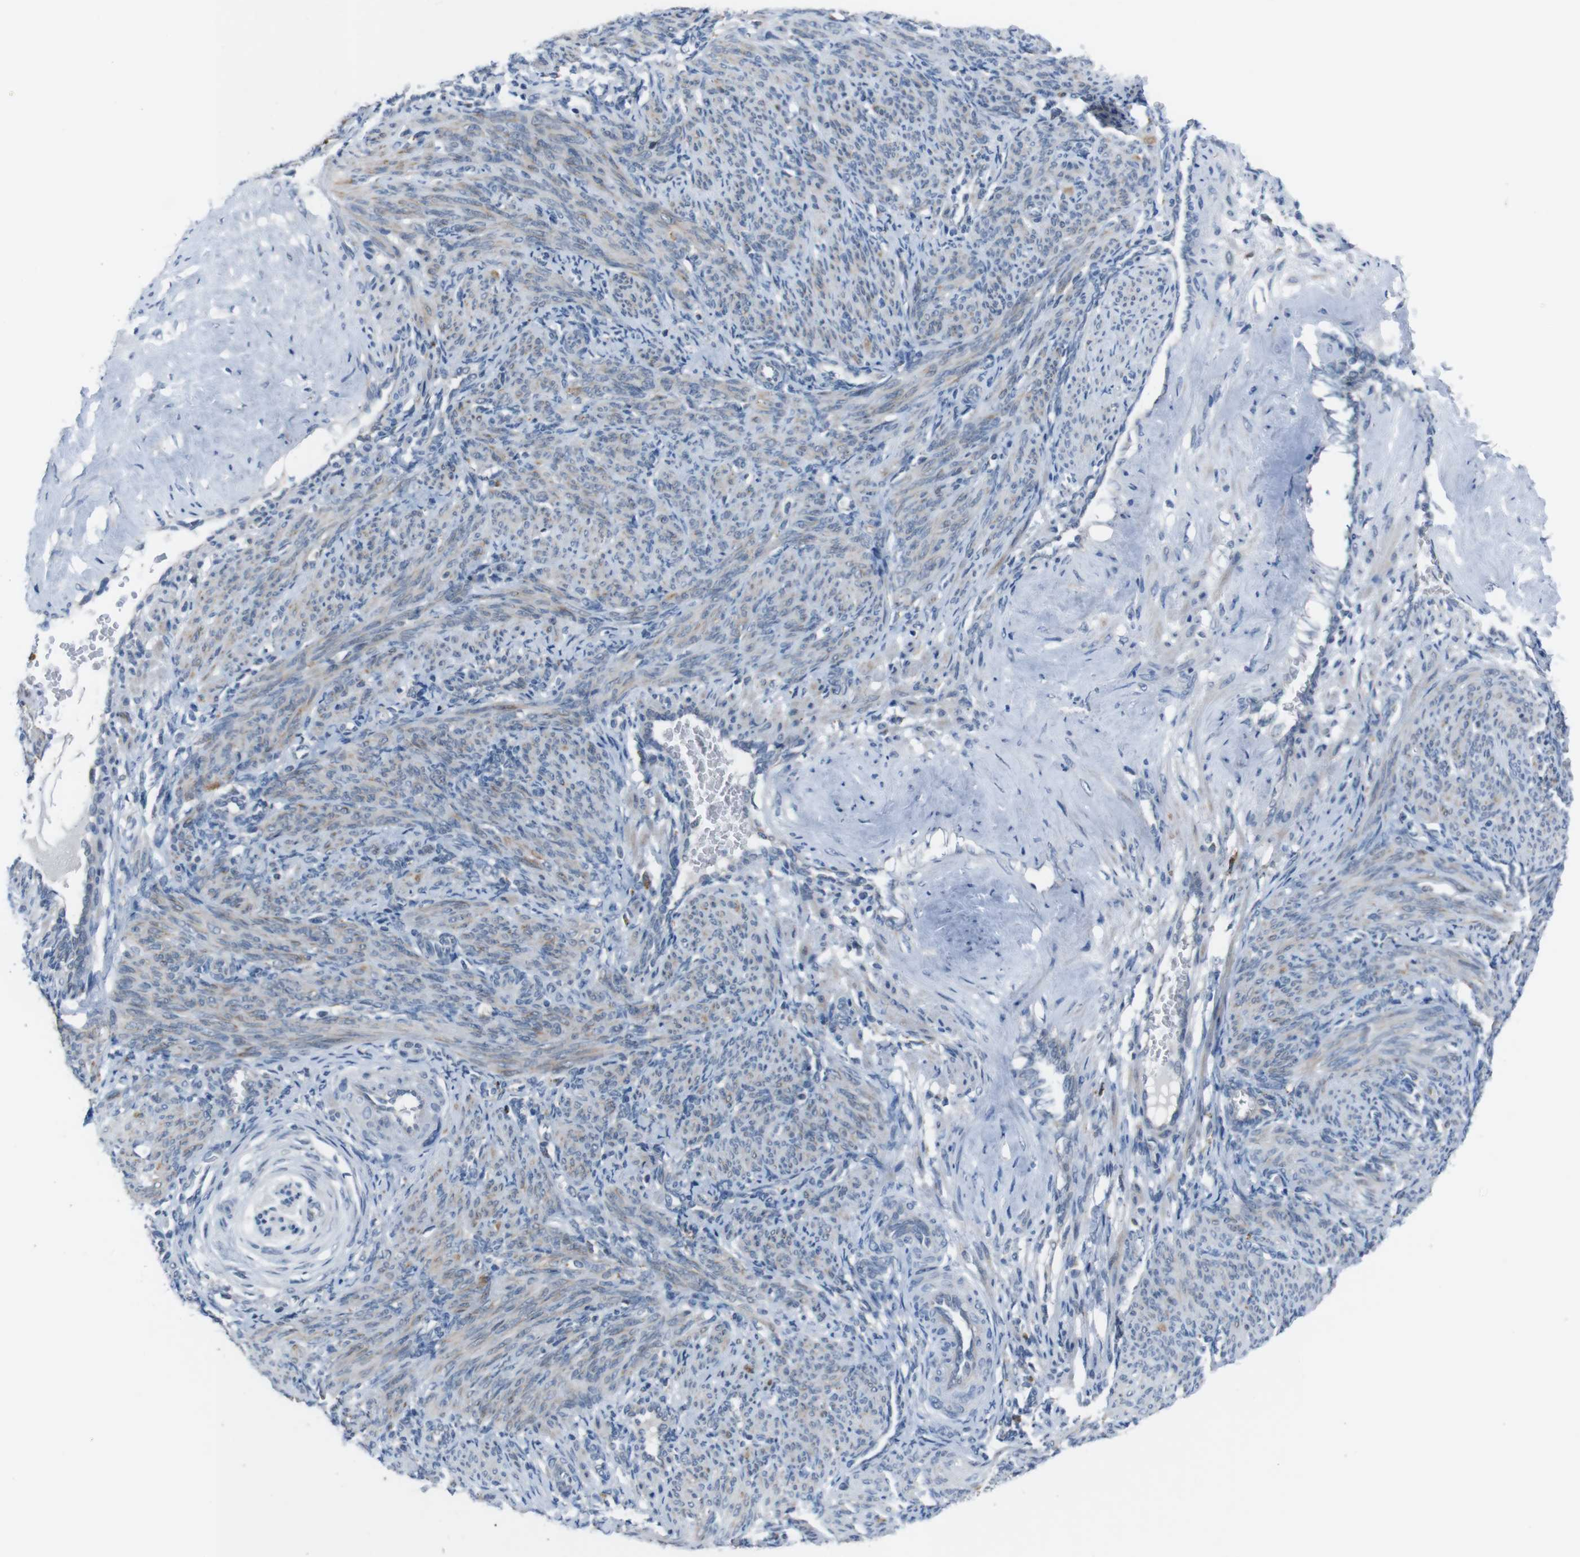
{"staining": {"intensity": "weak", "quantity": "25%-75%", "location": "cytoplasmic/membranous"}, "tissue": "smooth muscle", "cell_type": "Smooth muscle cells", "image_type": "normal", "snomed": [{"axis": "morphology", "description": "Normal tissue, NOS"}, {"axis": "topography", "description": "Endometrium"}], "caption": "About 25%-75% of smooth muscle cells in normal human smooth muscle display weak cytoplasmic/membranous protein expression as visualized by brown immunohistochemical staining.", "gene": "CDH22", "patient": {"sex": "female", "age": 33}}